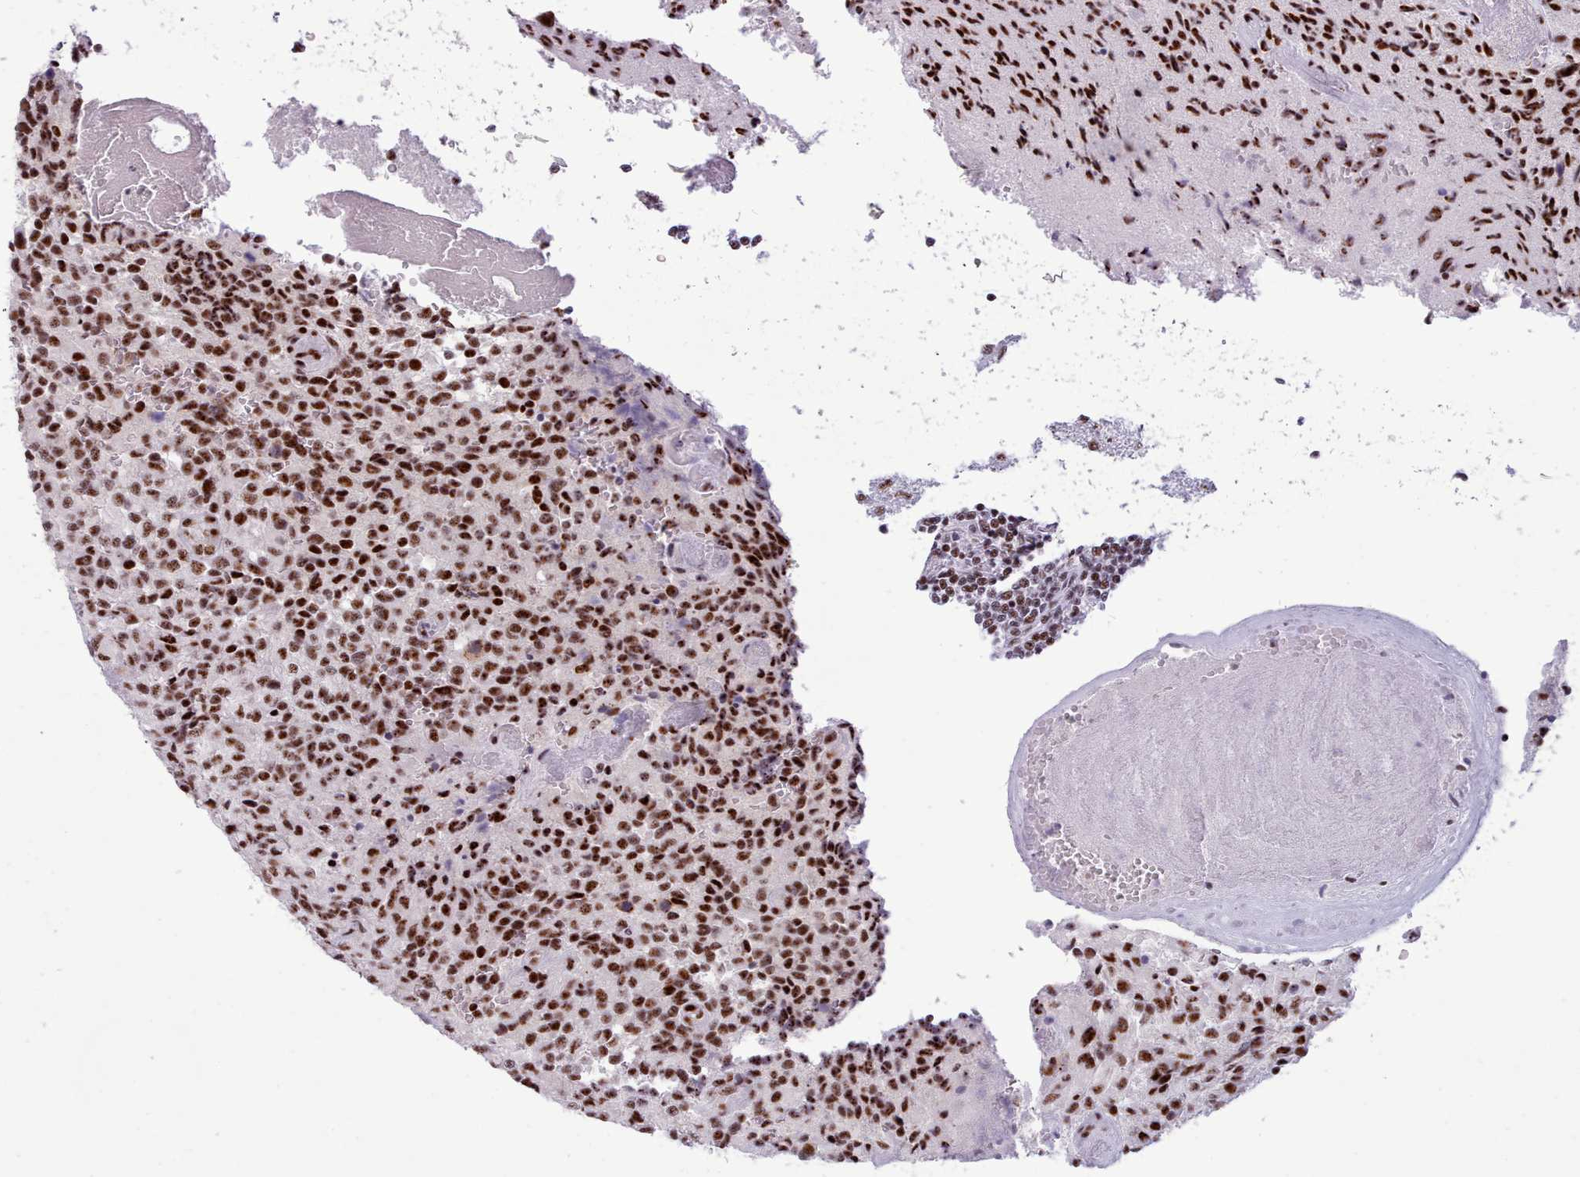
{"staining": {"intensity": "strong", "quantity": ">75%", "location": "nuclear"}, "tissue": "glioma", "cell_type": "Tumor cells", "image_type": "cancer", "snomed": [{"axis": "morphology", "description": "Normal tissue, NOS"}, {"axis": "morphology", "description": "Glioma, malignant, High grade"}, {"axis": "topography", "description": "Cerebral cortex"}], "caption": "Glioma was stained to show a protein in brown. There is high levels of strong nuclear positivity in approximately >75% of tumor cells. (Brightfield microscopy of DAB IHC at high magnification).", "gene": "TMEM35B", "patient": {"sex": "male", "age": 56}}